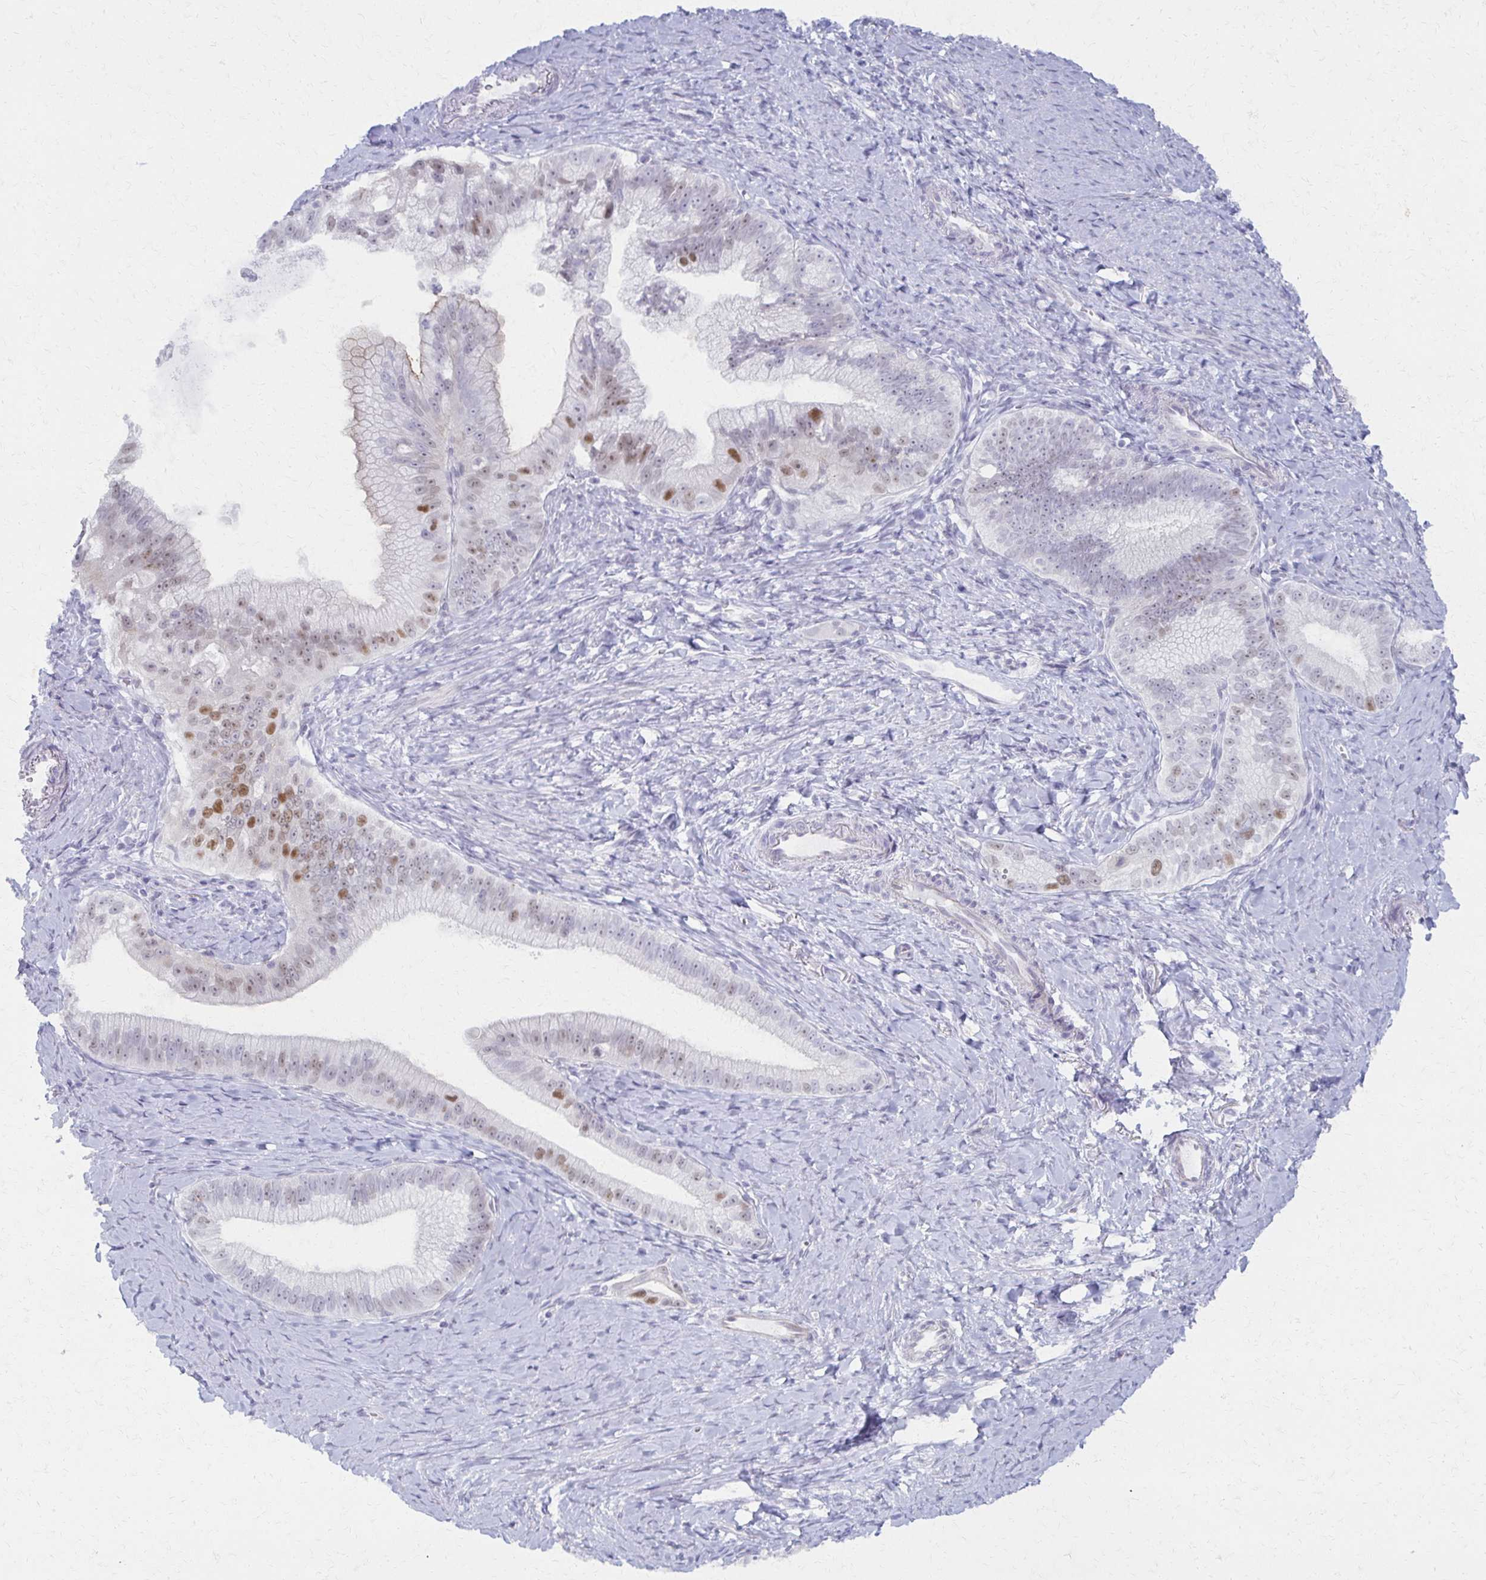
{"staining": {"intensity": "moderate", "quantity": "<25%", "location": "nuclear"}, "tissue": "pancreatic cancer", "cell_type": "Tumor cells", "image_type": "cancer", "snomed": [{"axis": "morphology", "description": "Adenocarcinoma, NOS"}, {"axis": "topography", "description": "Pancreas"}], "caption": "Immunohistochemistry histopathology image of human pancreatic cancer (adenocarcinoma) stained for a protein (brown), which demonstrates low levels of moderate nuclear positivity in approximately <25% of tumor cells.", "gene": "MORC4", "patient": {"sex": "male", "age": 70}}